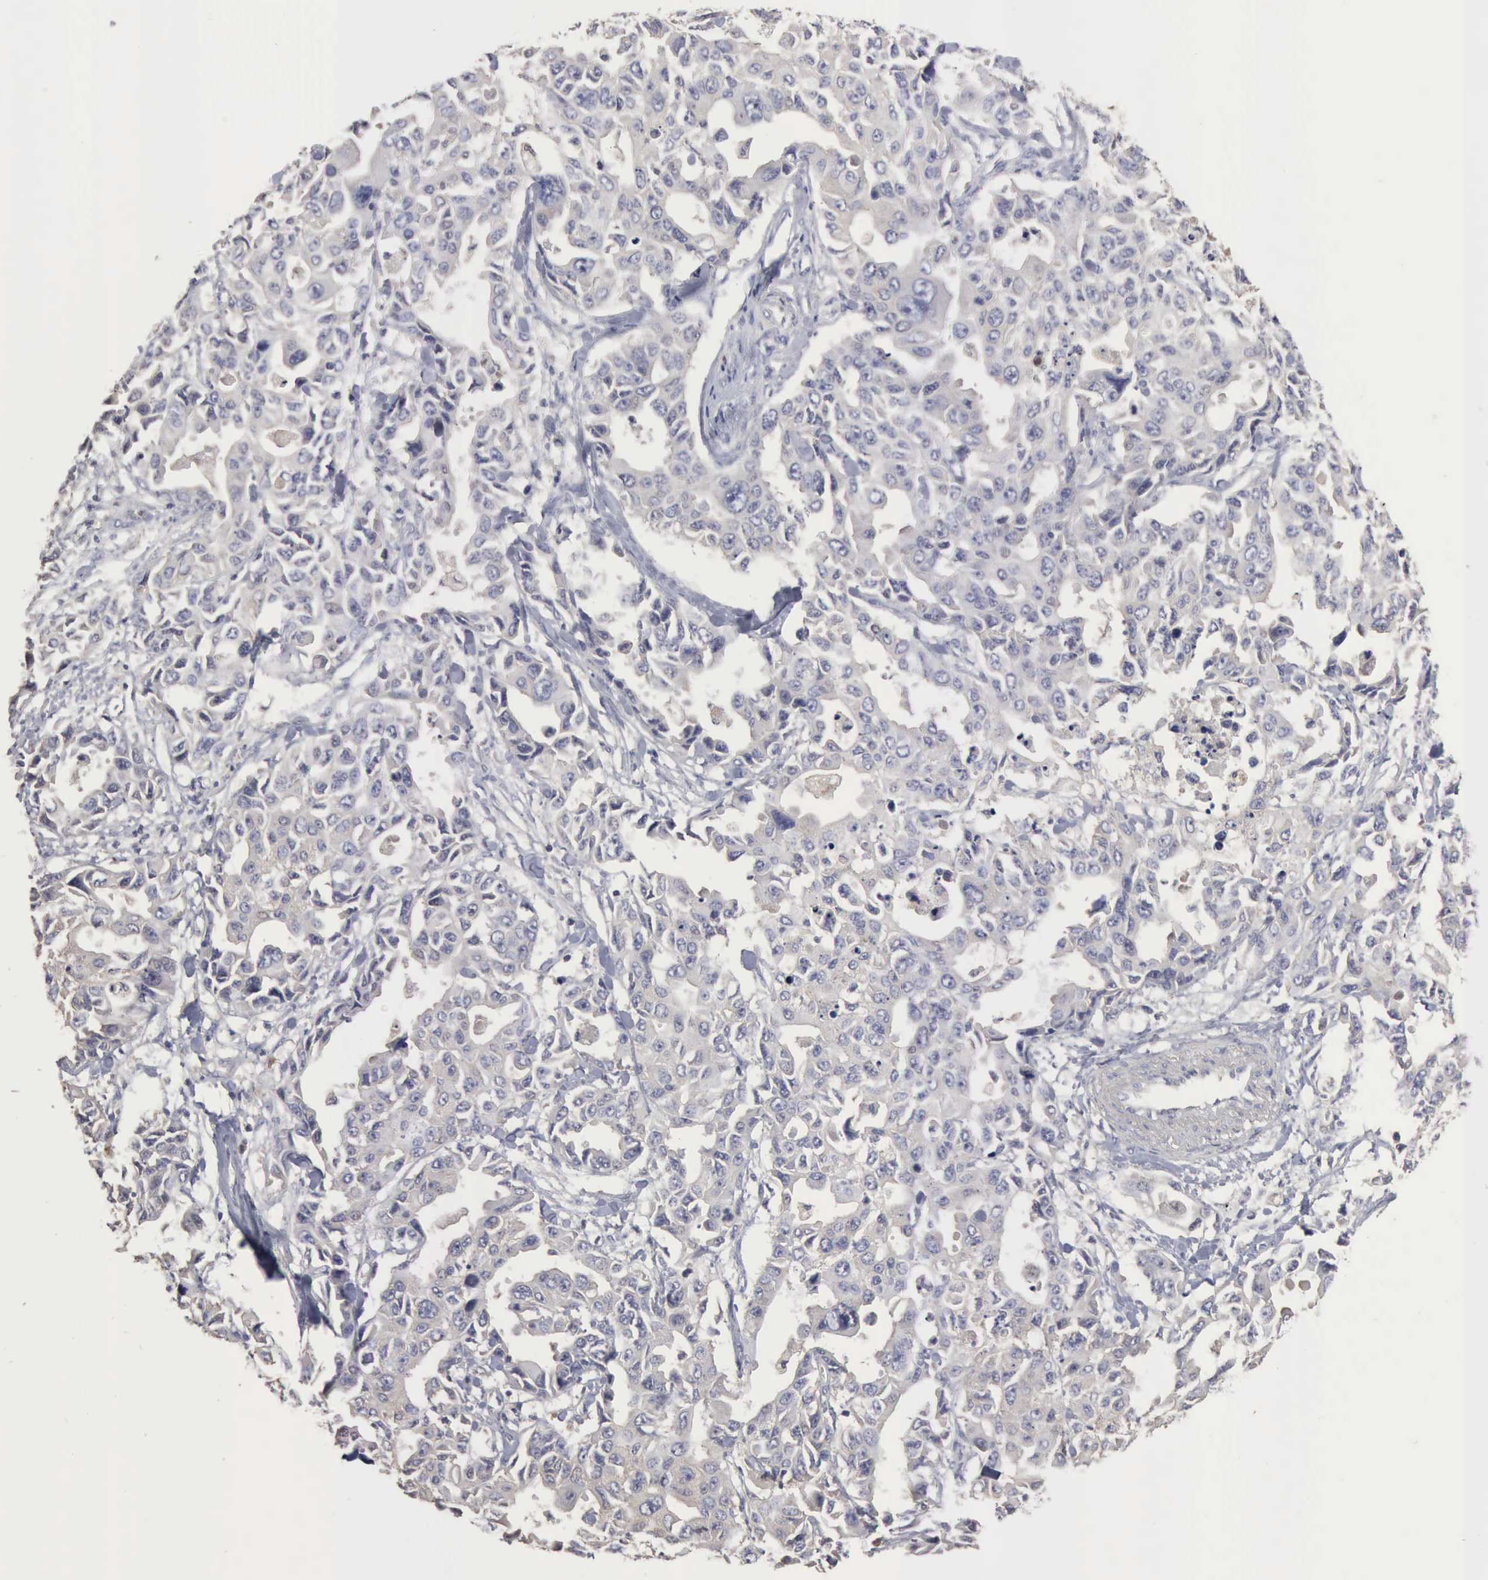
{"staining": {"intensity": "negative", "quantity": "none", "location": "none"}, "tissue": "lung cancer", "cell_type": "Tumor cells", "image_type": "cancer", "snomed": [{"axis": "morphology", "description": "Adenocarcinoma, NOS"}, {"axis": "topography", "description": "Lung"}], "caption": "DAB immunohistochemical staining of lung cancer reveals no significant expression in tumor cells.", "gene": "SERPINA1", "patient": {"sex": "male", "age": 64}}